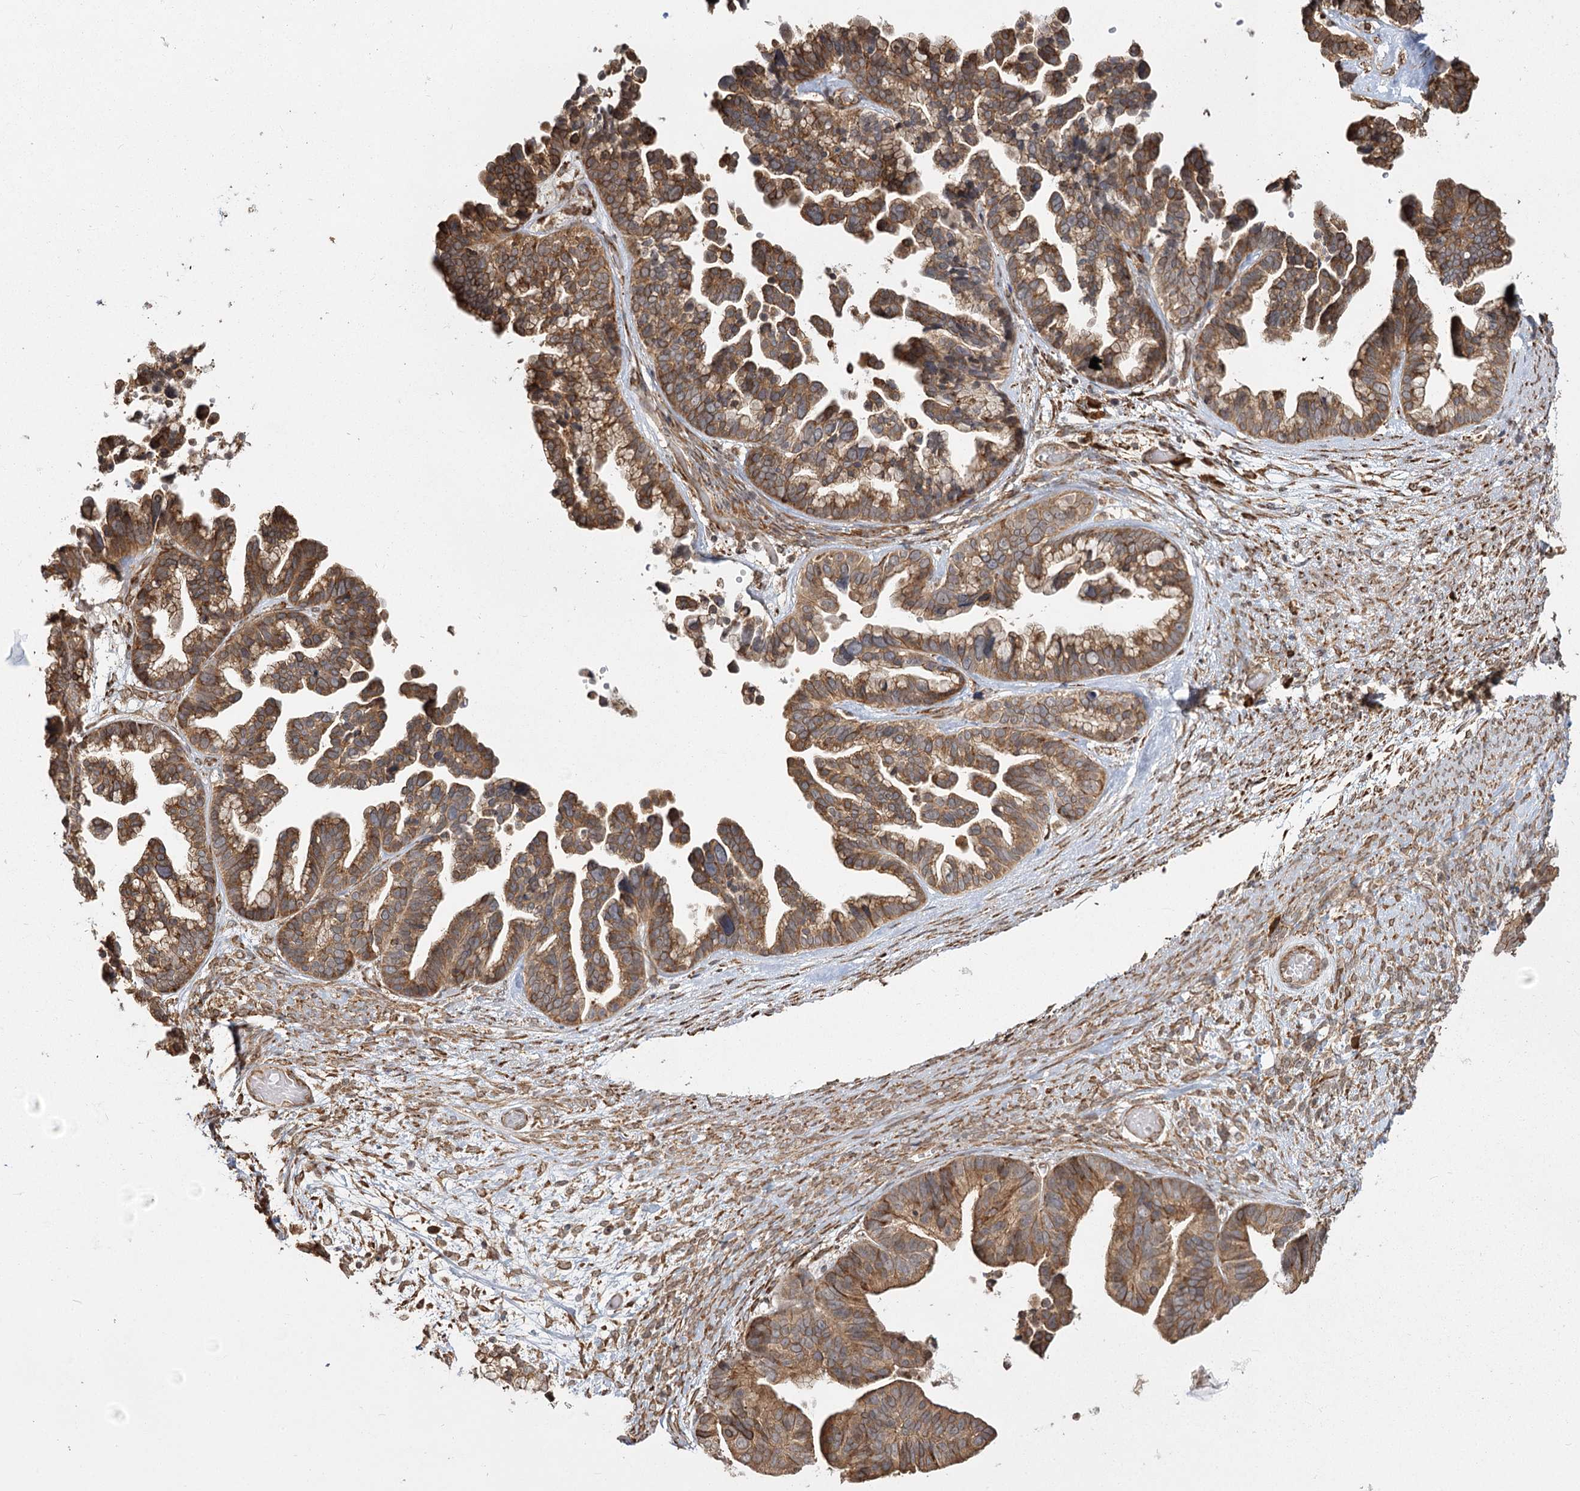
{"staining": {"intensity": "moderate", "quantity": ">75%", "location": "cytoplasmic/membranous"}, "tissue": "ovarian cancer", "cell_type": "Tumor cells", "image_type": "cancer", "snomed": [{"axis": "morphology", "description": "Cystadenocarcinoma, serous, NOS"}, {"axis": "topography", "description": "Ovary"}], "caption": "Human ovarian serous cystadenocarcinoma stained with a brown dye exhibits moderate cytoplasmic/membranous positive expression in about >75% of tumor cells.", "gene": "FAM13A", "patient": {"sex": "female", "age": 56}}